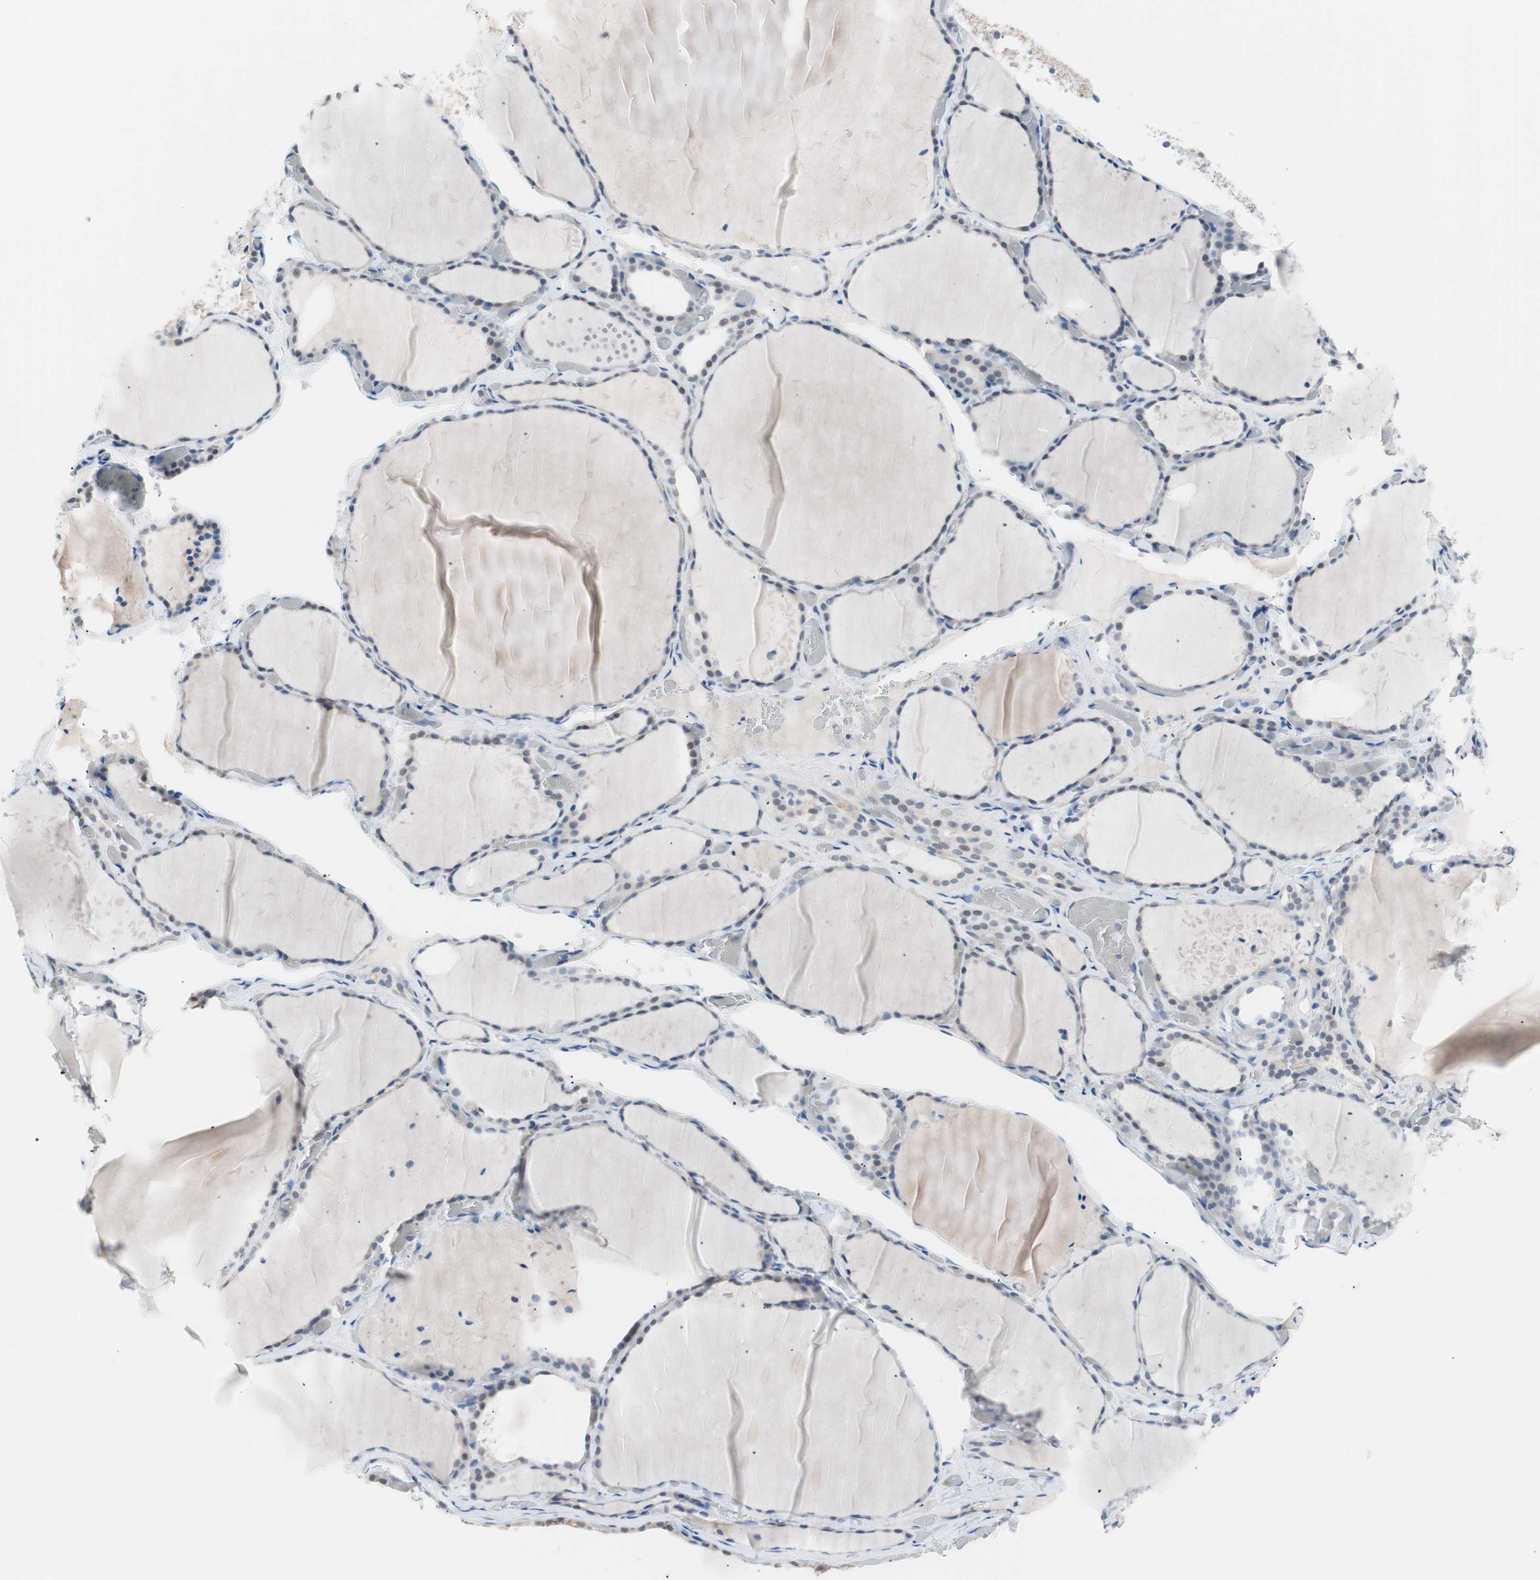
{"staining": {"intensity": "weak", "quantity": "25%-75%", "location": "cytoplasmic/membranous"}, "tissue": "thyroid gland", "cell_type": "Glandular cells", "image_type": "normal", "snomed": [{"axis": "morphology", "description": "Normal tissue, NOS"}, {"axis": "topography", "description": "Thyroid gland"}], "caption": "Benign thyroid gland demonstrates weak cytoplasmic/membranous staining in about 25%-75% of glandular cells.", "gene": "VIL1", "patient": {"sex": "female", "age": 22}}